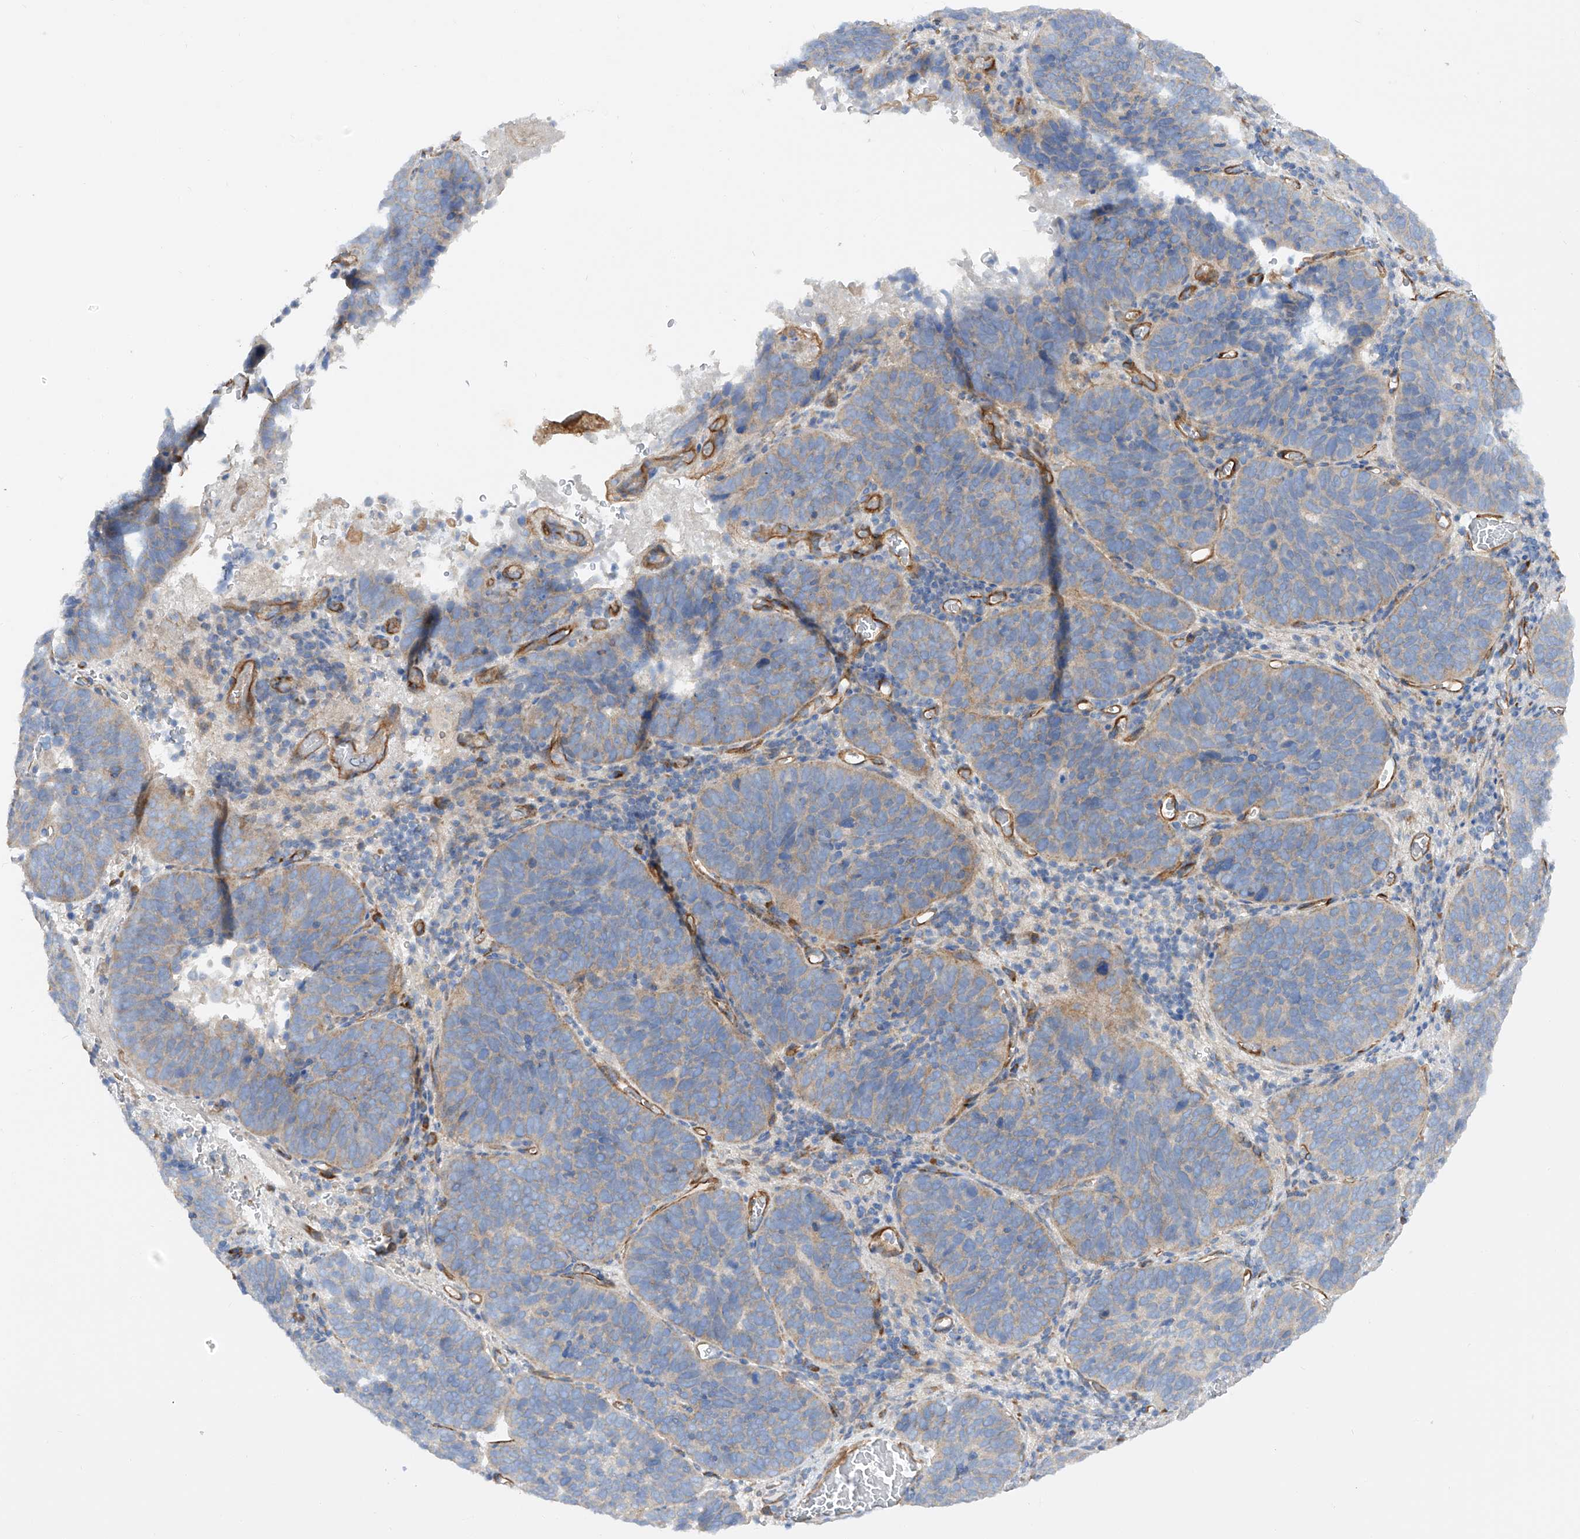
{"staining": {"intensity": "negative", "quantity": "none", "location": "none"}, "tissue": "cervical cancer", "cell_type": "Tumor cells", "image_type": "cancer", "snomed": [{"axis": "morphology", "description": "Squamous cell carcinoma, NOS"}, {"axis": "topography", "description": "Cervix"}], "caption": "Histopathology image shows no significant protein expression in tumor cells of cervical cancer (squamous cell carcinoma).", "gene": "LCA5", "patient": {"sex": "female", "age": 60}}